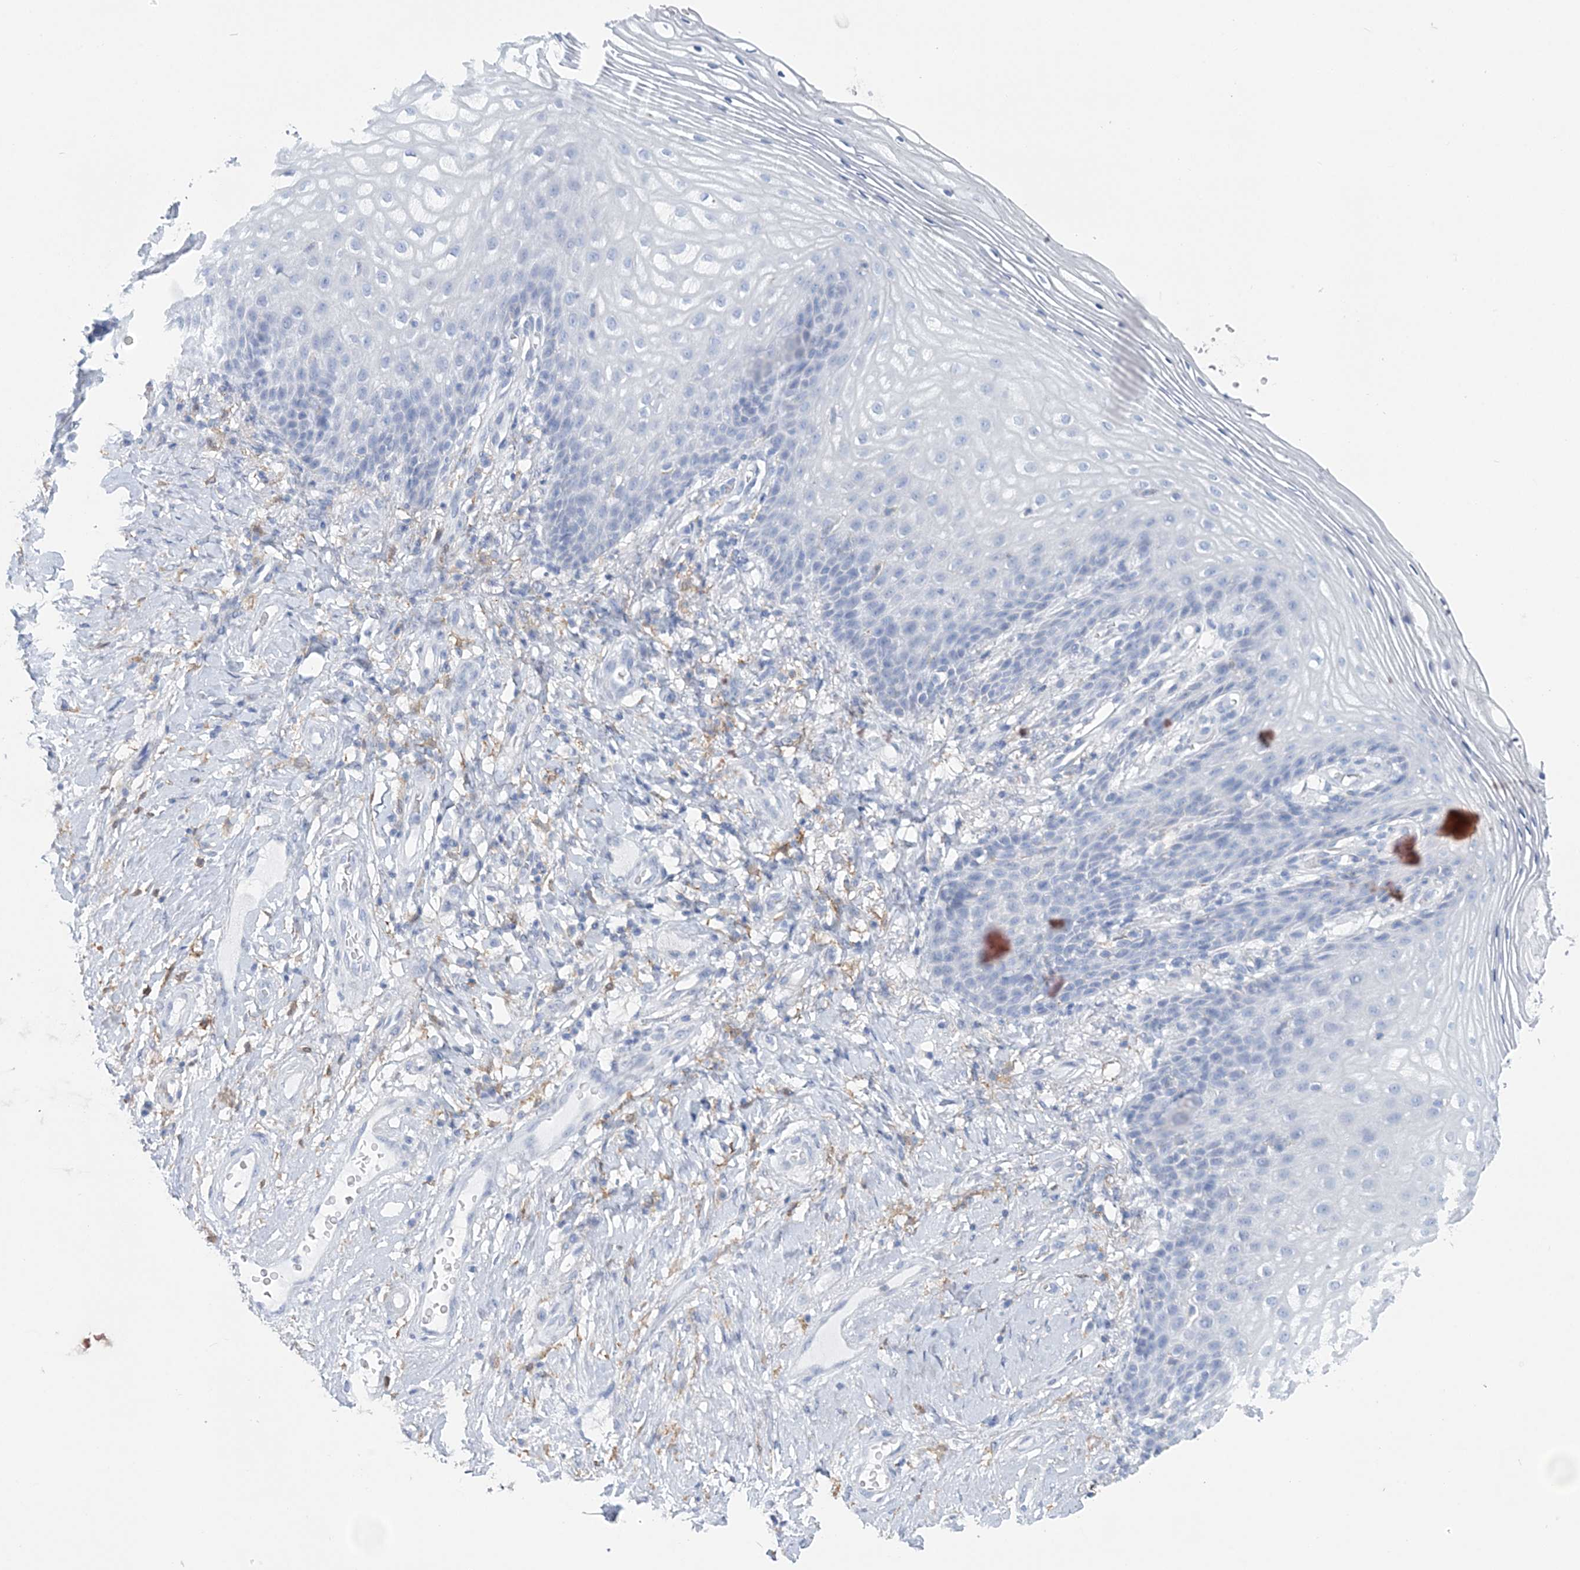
{"staining": {"intensity": "negative", "quantity": "none", "location": "none"}, "tissue": "vagina", "cell_type": "Squamous epithelial cells", "image_type": "normal", "snomed": [{"axis": "morphology", "description": "Normal tissue, NOS"}, {"axis": "topography", "description": "Vagina"}], "caption": "Vagina stained for a protein using immunohistochemistry (IHC) shows no positivity squamous epithelial cells.", "gene": "NKX6", "patient": {"sex": "female", "age": 60}}